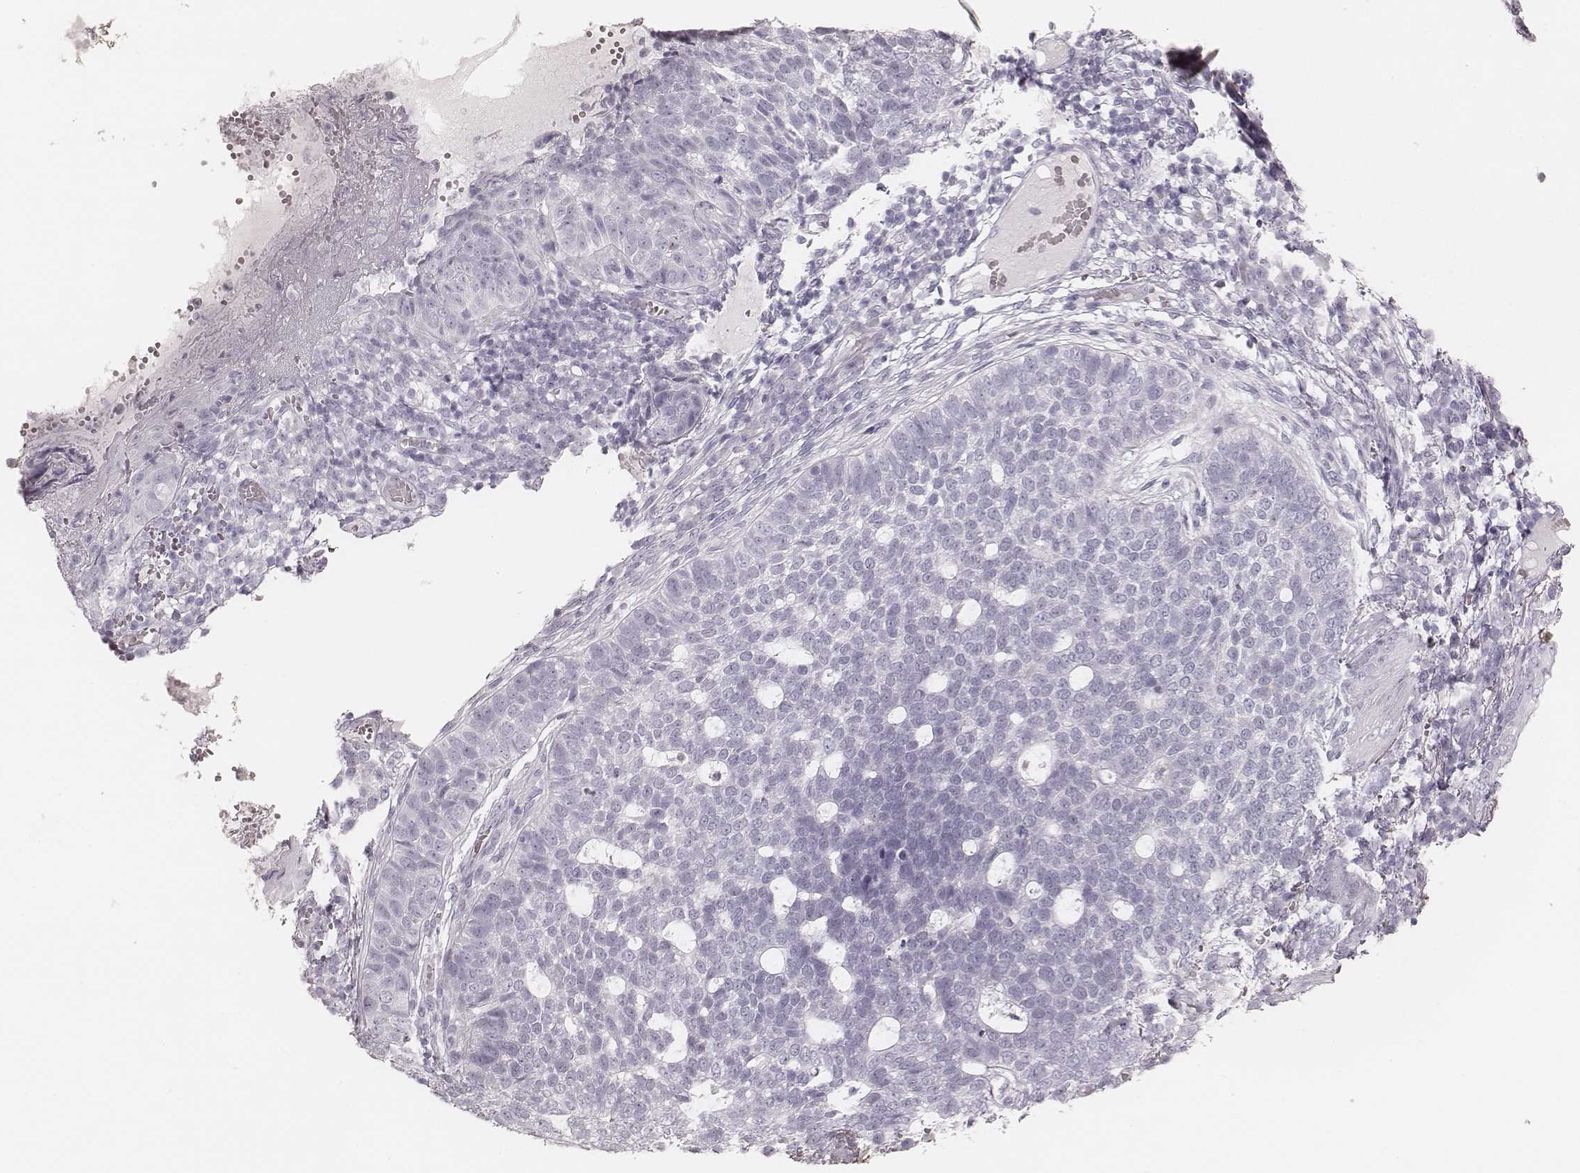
{"staining": {"intensity": "negative", "quantity": "none", "location": "none"}, "tissue": "skin cancer", "cell_type": "Tumor cells", "image_type": "cancer", "snomed": [{"axis": "morphology", "description": "Basal cell carcinoma"}, {"axis": "topography", "description": "Skin"}], "caption": "Immunohistochemistry (IHC) of skin cancer exhibits no expression in tumor cells. (DAB (3,3'-diaminobenzidine) immunohistochemistry with hematoxylin counter stain).", "gene": "KRT82", "patient": {"sex": "female", "age": 69}}